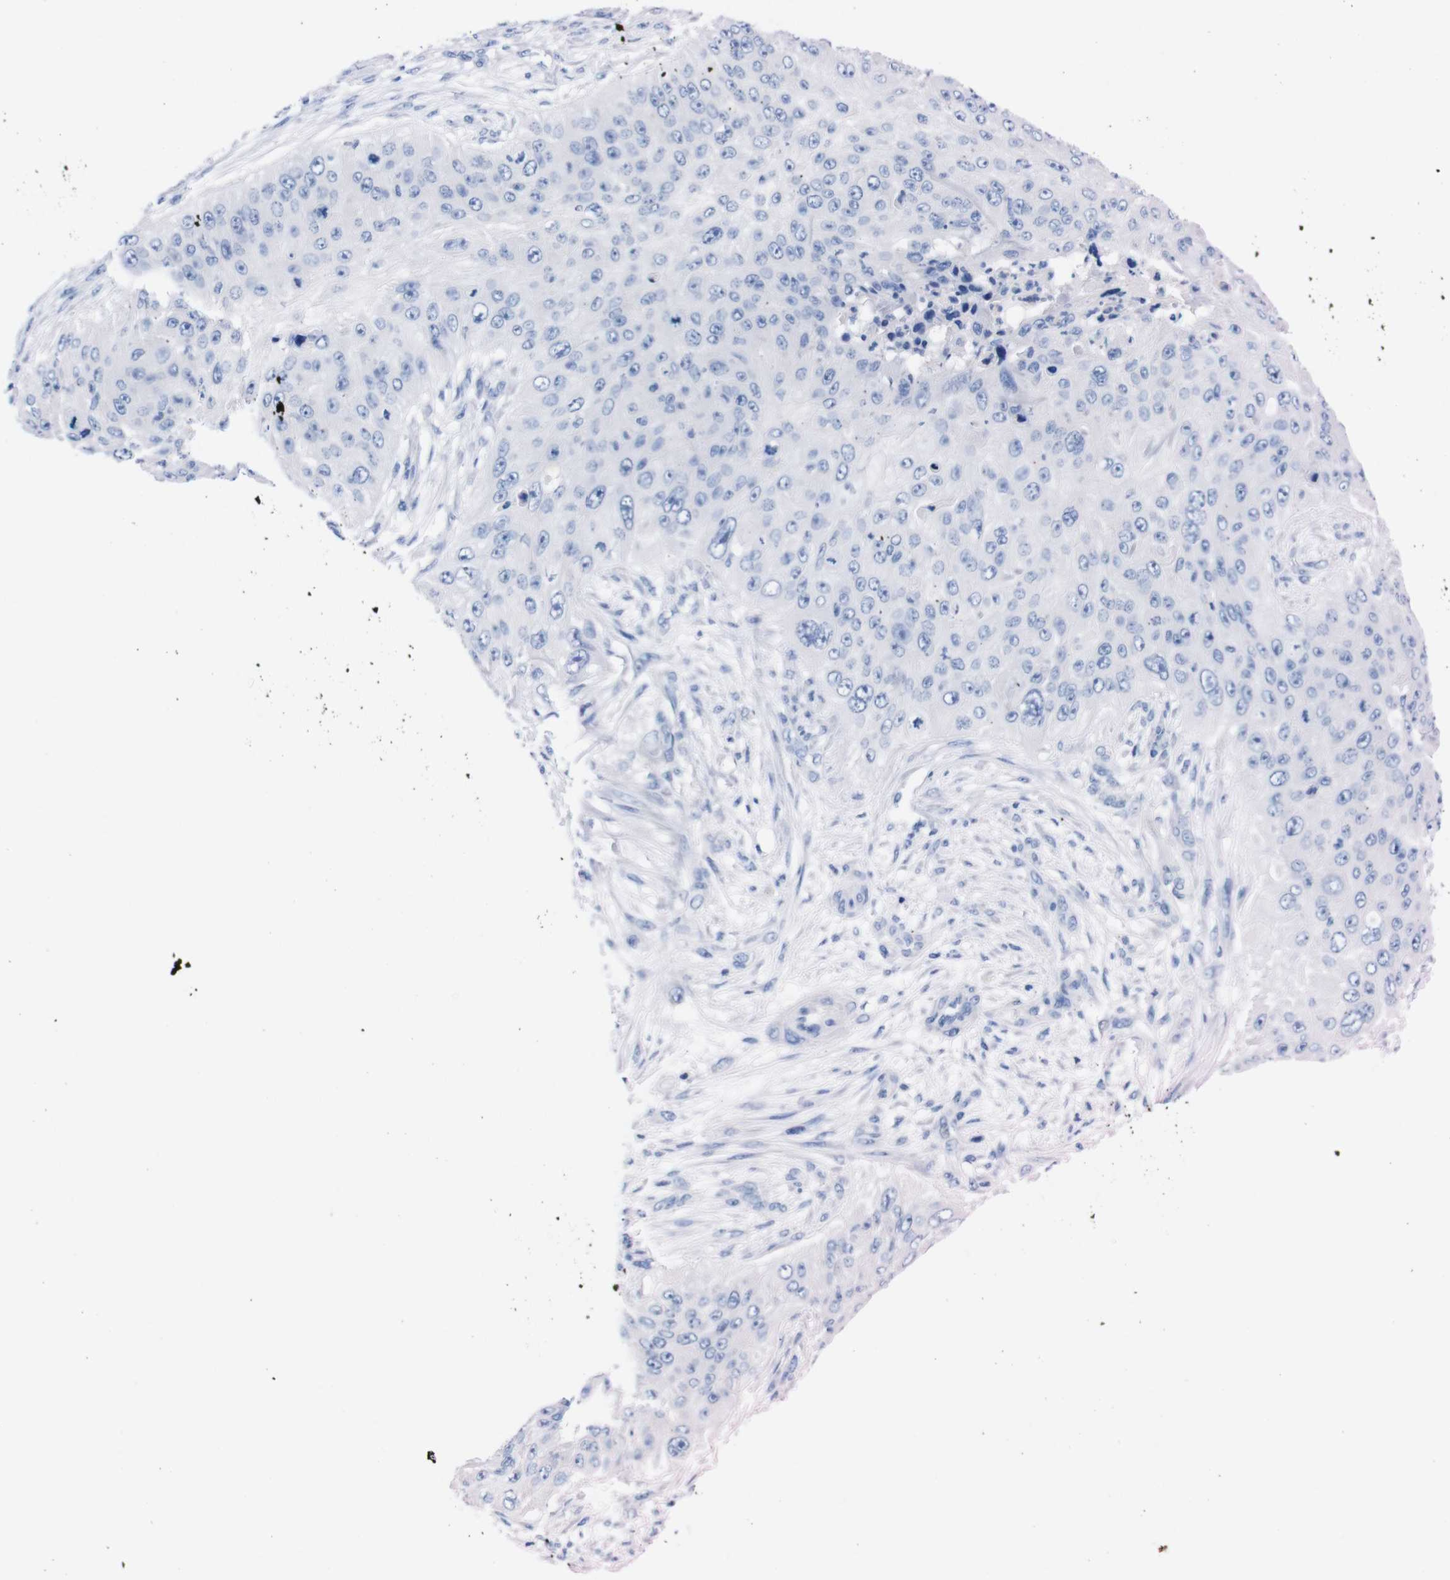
{"staining": {"intensity": "negative", "quantity": "none", "location": "none"}, "tissue": "skin cancer", "cell_type": "Tumor cells", "image_type": "cancer", "snomed": [{"axis": "morphology", "description": "Squamous cell carcinoma, NOS"}, {"axis": "topography", "description": "Skin"}], "caption": "Immunohistochemical staining of skin cancer (squamous cell carcinoma) exhibits no significant staining in tumor cells.", "gene": "TMEM243", "patient": {"sex": "female", "age": 80}}